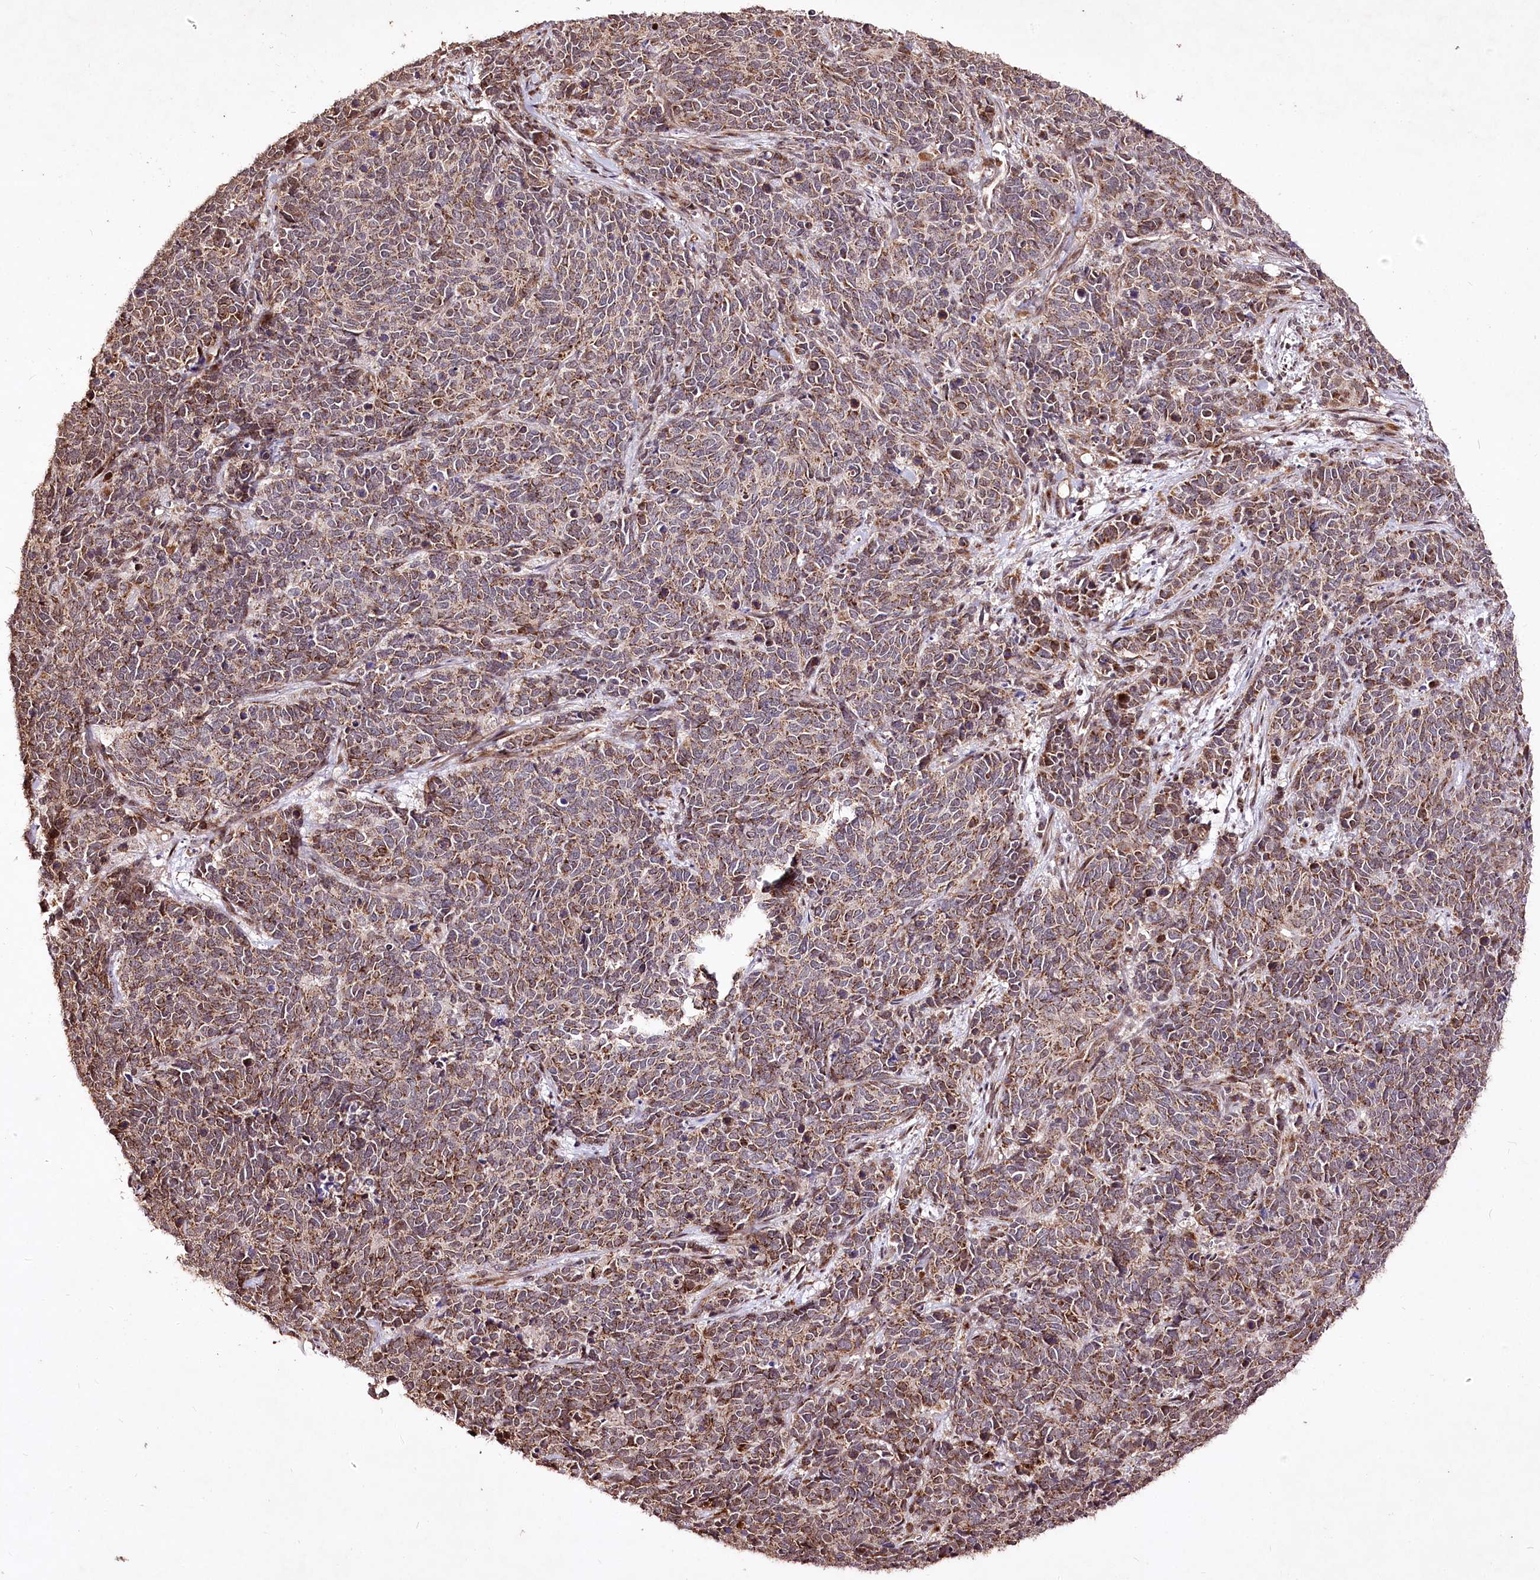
{"staining": {"intensity": "moderate", "quantity": "25%-75%", "location": "cytoplasmic/membranous"}, "tissue": "cervical cancer", "cell_type": "Tumor cells", "image_type": "cancer", "snomed": [{"axis": "morphology", "description": "Squamous cell carcinoma, NOS"}, {"axis": "topography", "description": "Cervix"}], "caption": "The image exhibits a brown stain indicating the presence of a protein in the cytoplasmic/membranous of tumor cells in cervical cancer (squamous cell carcinoma).", "gene": "CARD19", "patient": {"sex": "female", "age": 60}}